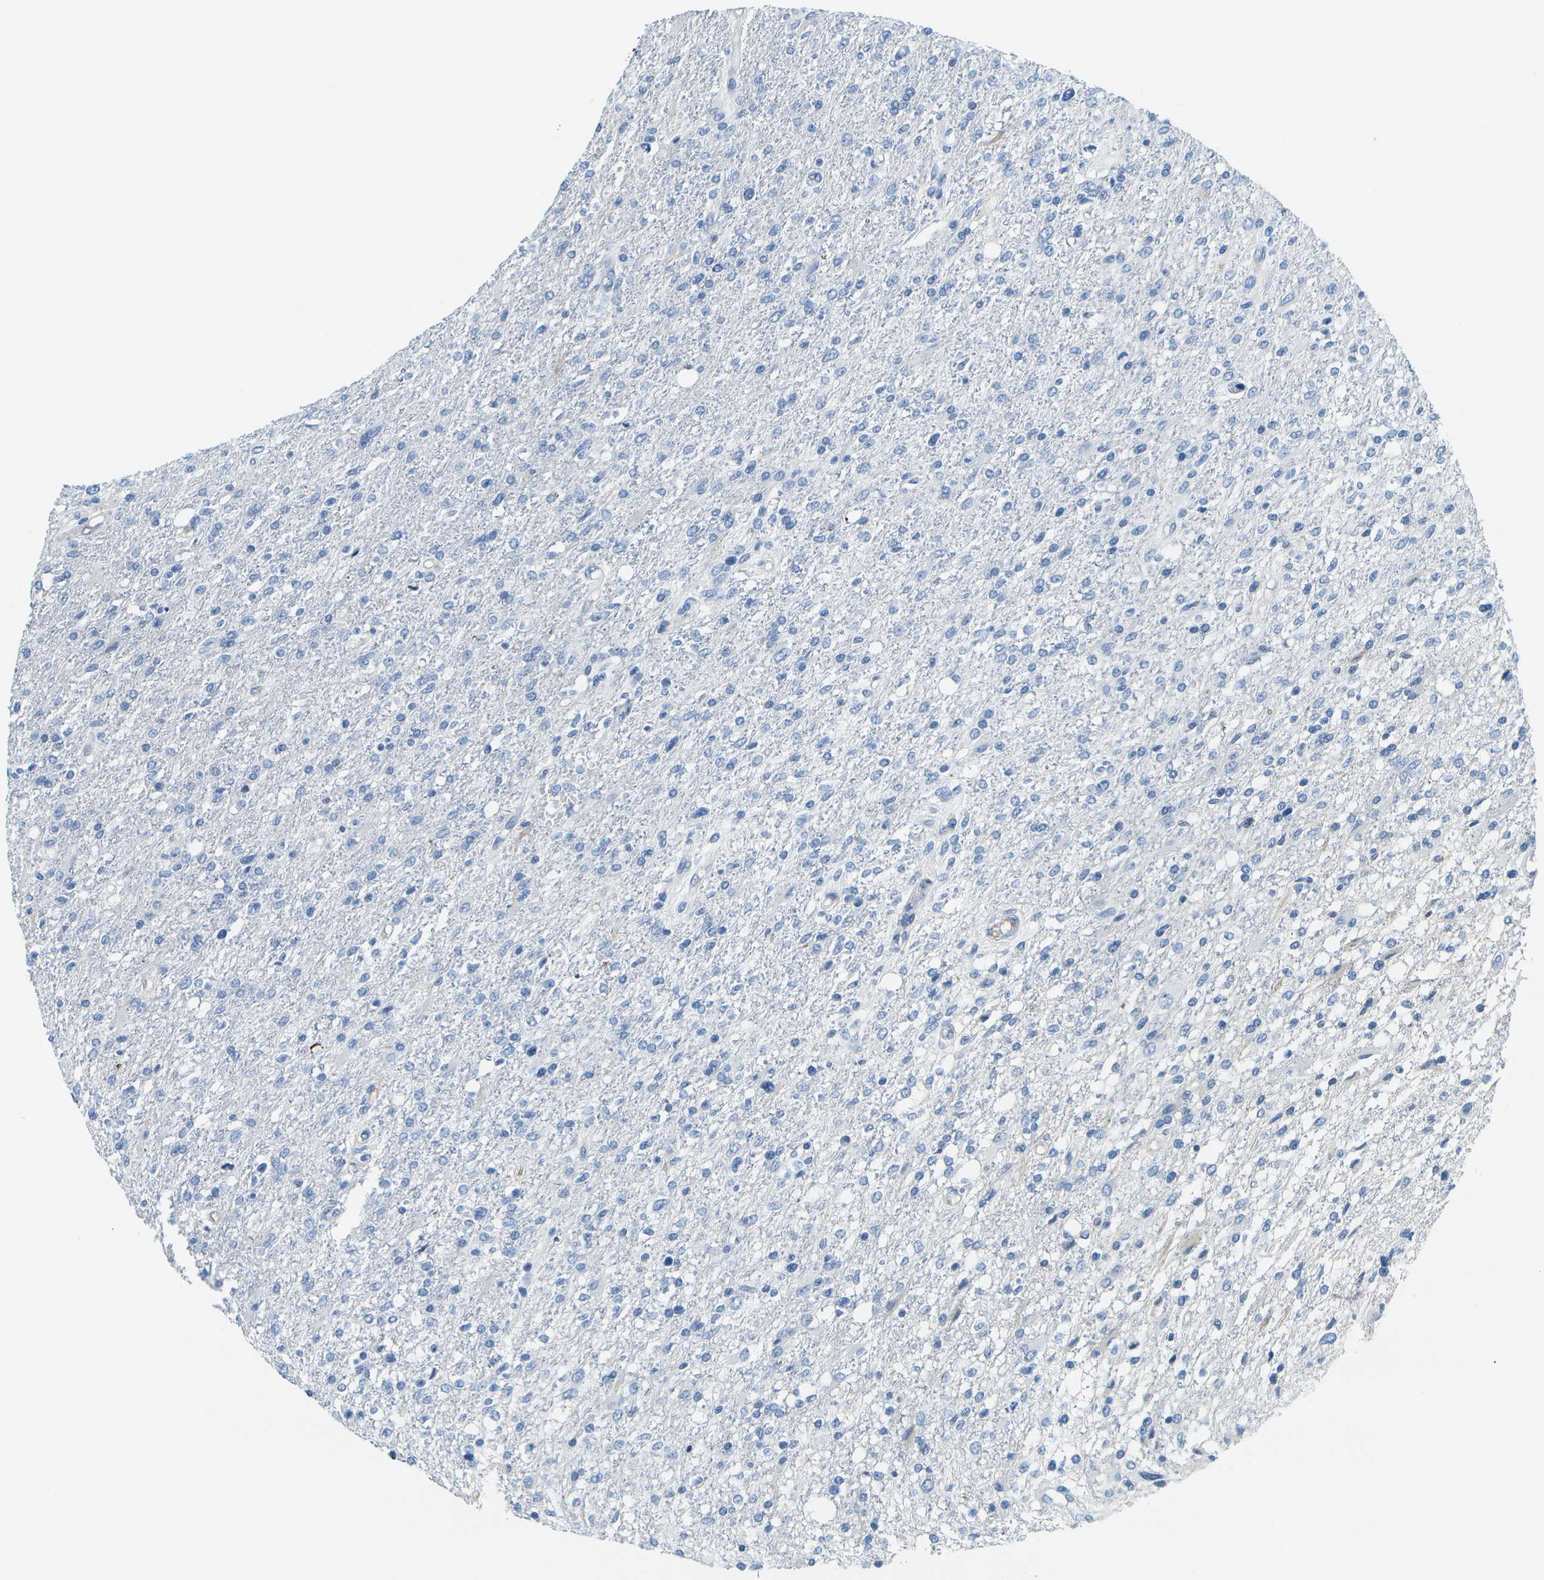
{"staining": {"intensity": "negative", "quantity": "none", "location": "none"}, "tissue": "glioma", "cell_type": "Tumor cells", "image_type": "cancer", "snomed": [{"axis": "morphology", "description": "Glioma, malignant, High grade"}, {"axis": "topography", "description": "Cerebral cortex"}], "caption": "Tumor cells show no significant protein expression in high-grade glioma (malignant).", "gene": "SERPINA1", "patient": {"sex": "male", "age": 76}}